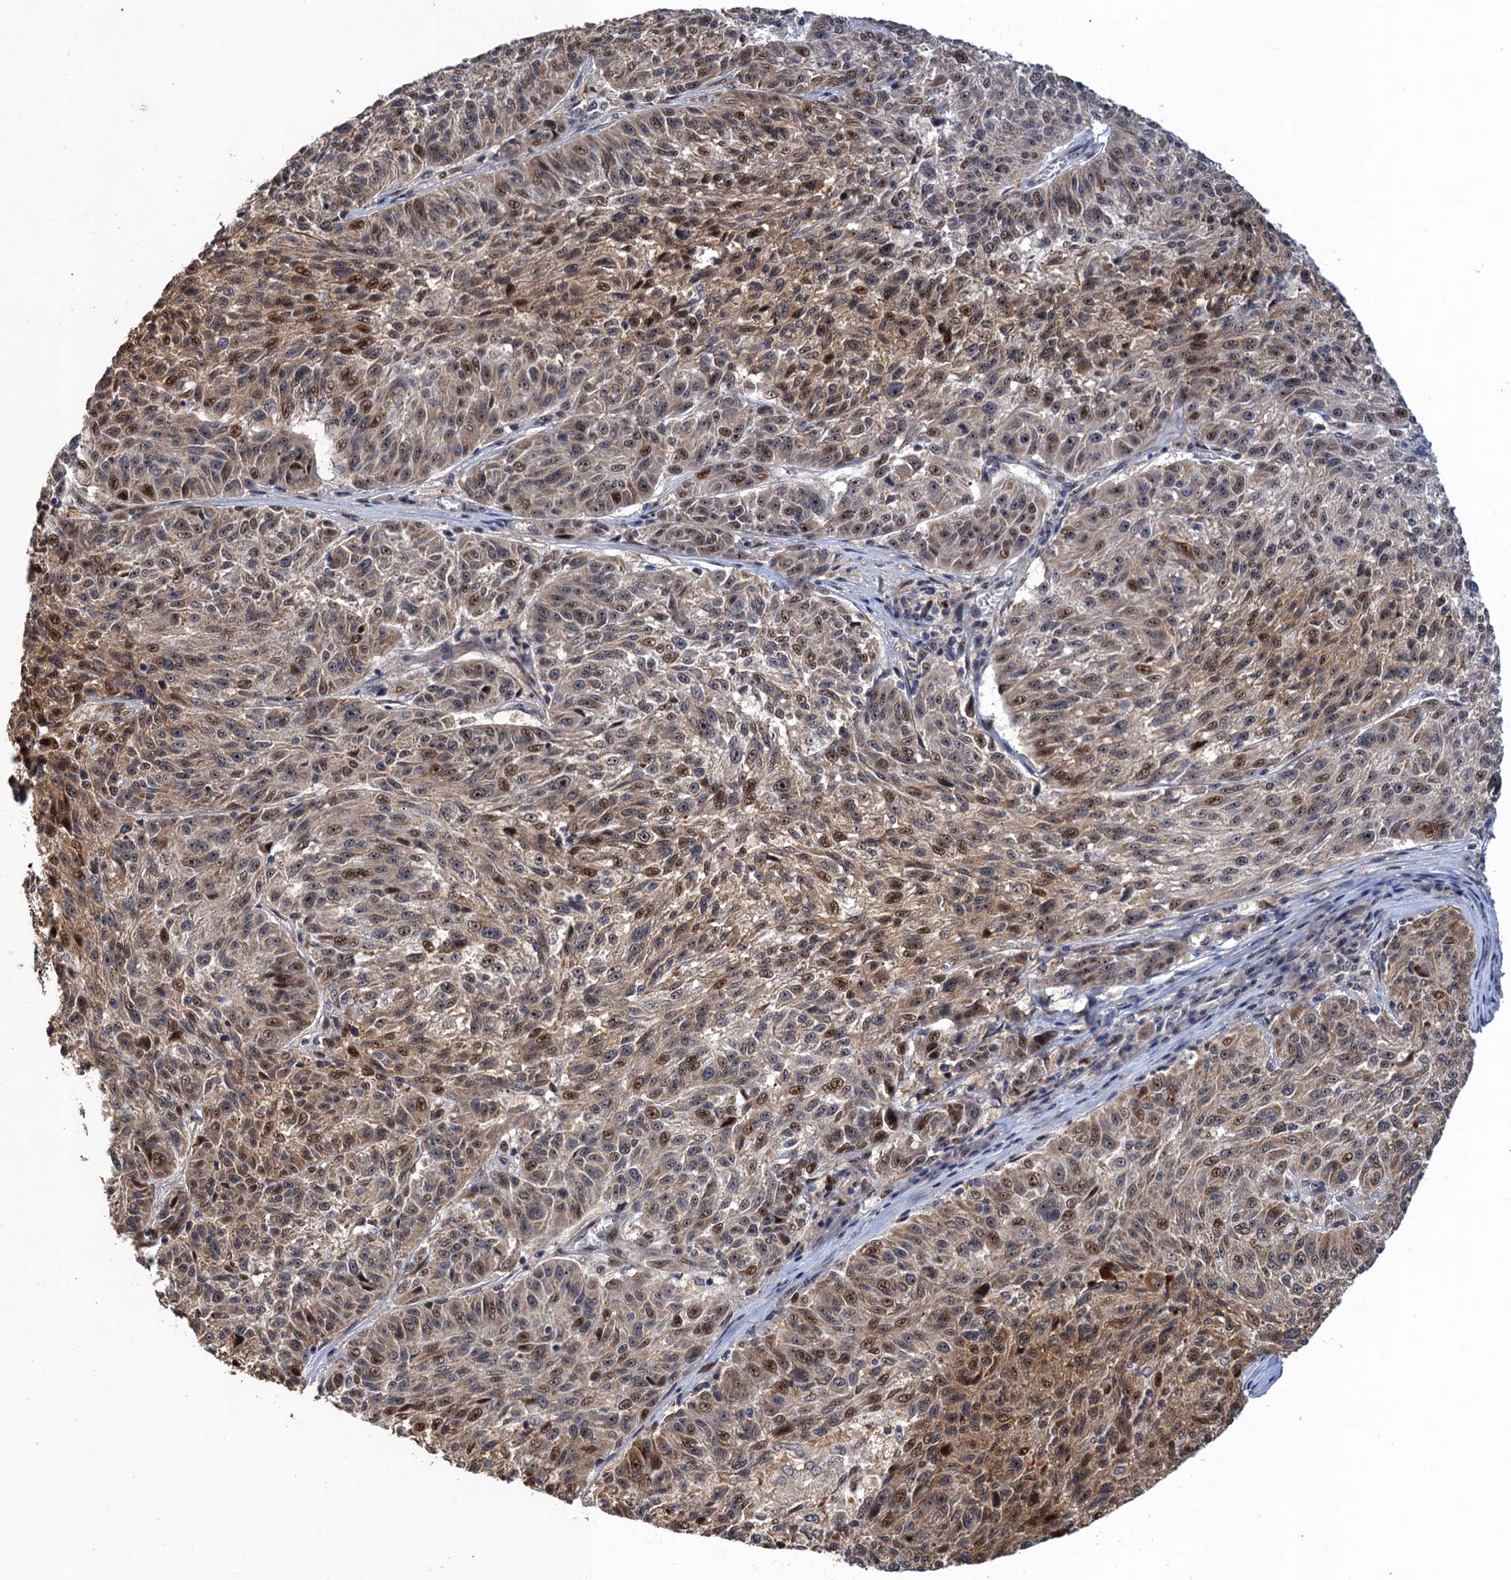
{"staining": {"intensity": "moderate", "quantity": "25%-75%", "location": "cytoplasmic/membranous,nuclear"}, "tissue": "melanoma", "cell_type": "Tumor cells", "image_type": "cancer", "snomed": [{"axis": "morphology", "description": "Malignant melanoma, NOS"}, {"axis": "topography", "description": "Skin"}], "caption": "The immunohistochemical stain highlights moderate cytoplasmic/membranous and nuclear staining in tumor cells of malignant melanoma tissue.", "gene": "ZAR1L", "patient": {"sex": "male", "age": 53}}